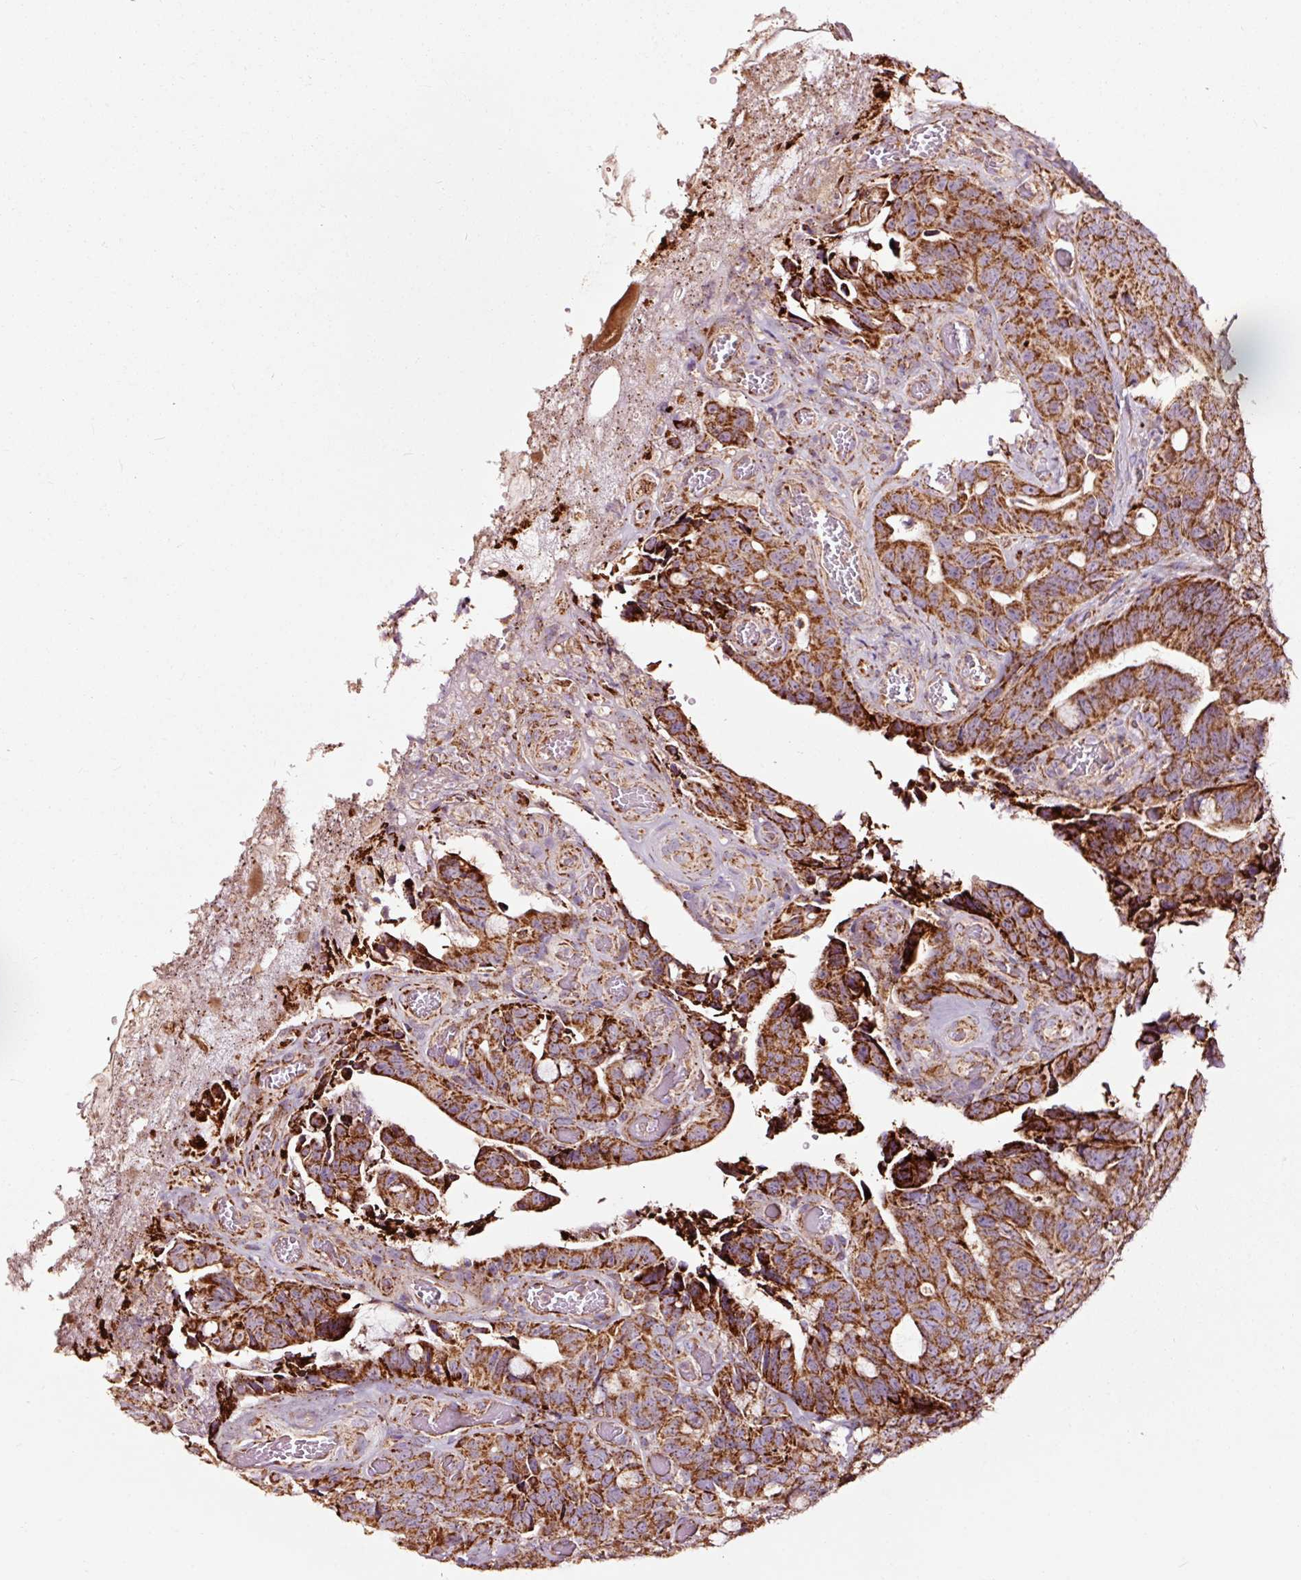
{"staining": {"intensity": "strong", "quantity": ">75%", "location": "cytoplasmic/membranous"}, "tissue": "colorectal cancer", "cell_type": "Tumor cells", "image_type": "cancer", "snomed": [{"axis": "morphology", "description": "Adenocarcinoma, NOS"}, {"axis": "topography", "description": "Colon"}], "caption": "IHC micrograph of human colorectal cancer stained for a protein (brown), which reveals high levels of strong cytoplasmic/membranous positivity in approximately >75% of tumor cells.", "gene": "TPM1", "patient": {"sex": "female", "age": 82}}